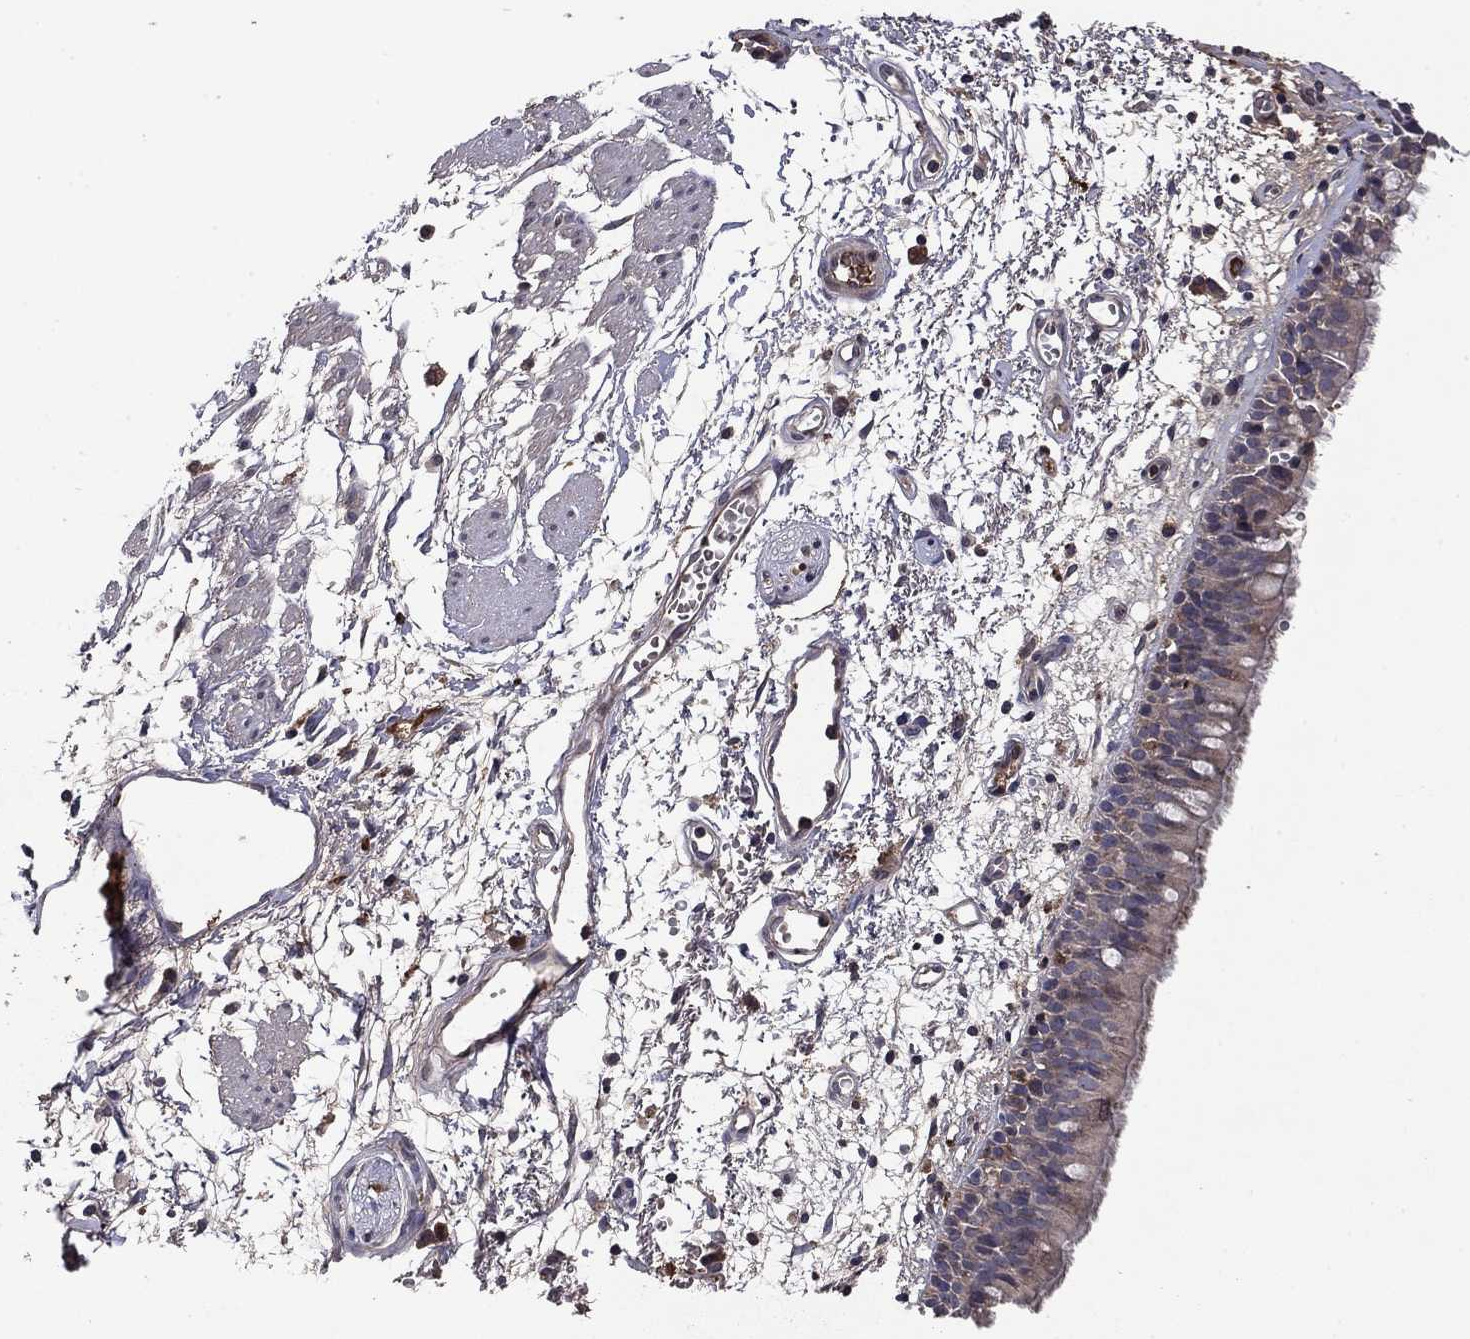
{"staining": {"intensity": "negative", "quantity": "none", "location": "none"}, "tissue": "bronchus", "cell_type": "Respiratory epithelial cells", "image_type": "normal", "snomed": [{"axis": "morphology", "description": "Normal tissue, NOS"}, {"axis": "morphology", "description": "Squamous cell carcinoma, NOS"}, {"axis": "topography", "description": "Cartilage tissue"}, {"axis": "topography", "description": "Bronchus"}, {"axis": "topography", "description": "Lung"}], "caption": "DAB (3,3'-diaminobenzidine) immunohistochemical staining of unremarkable bronchus shows no significant positivity in respiratory epithelial cells.", "gene": "PROS1", "patient": {"sex": "male", "age": 66}}